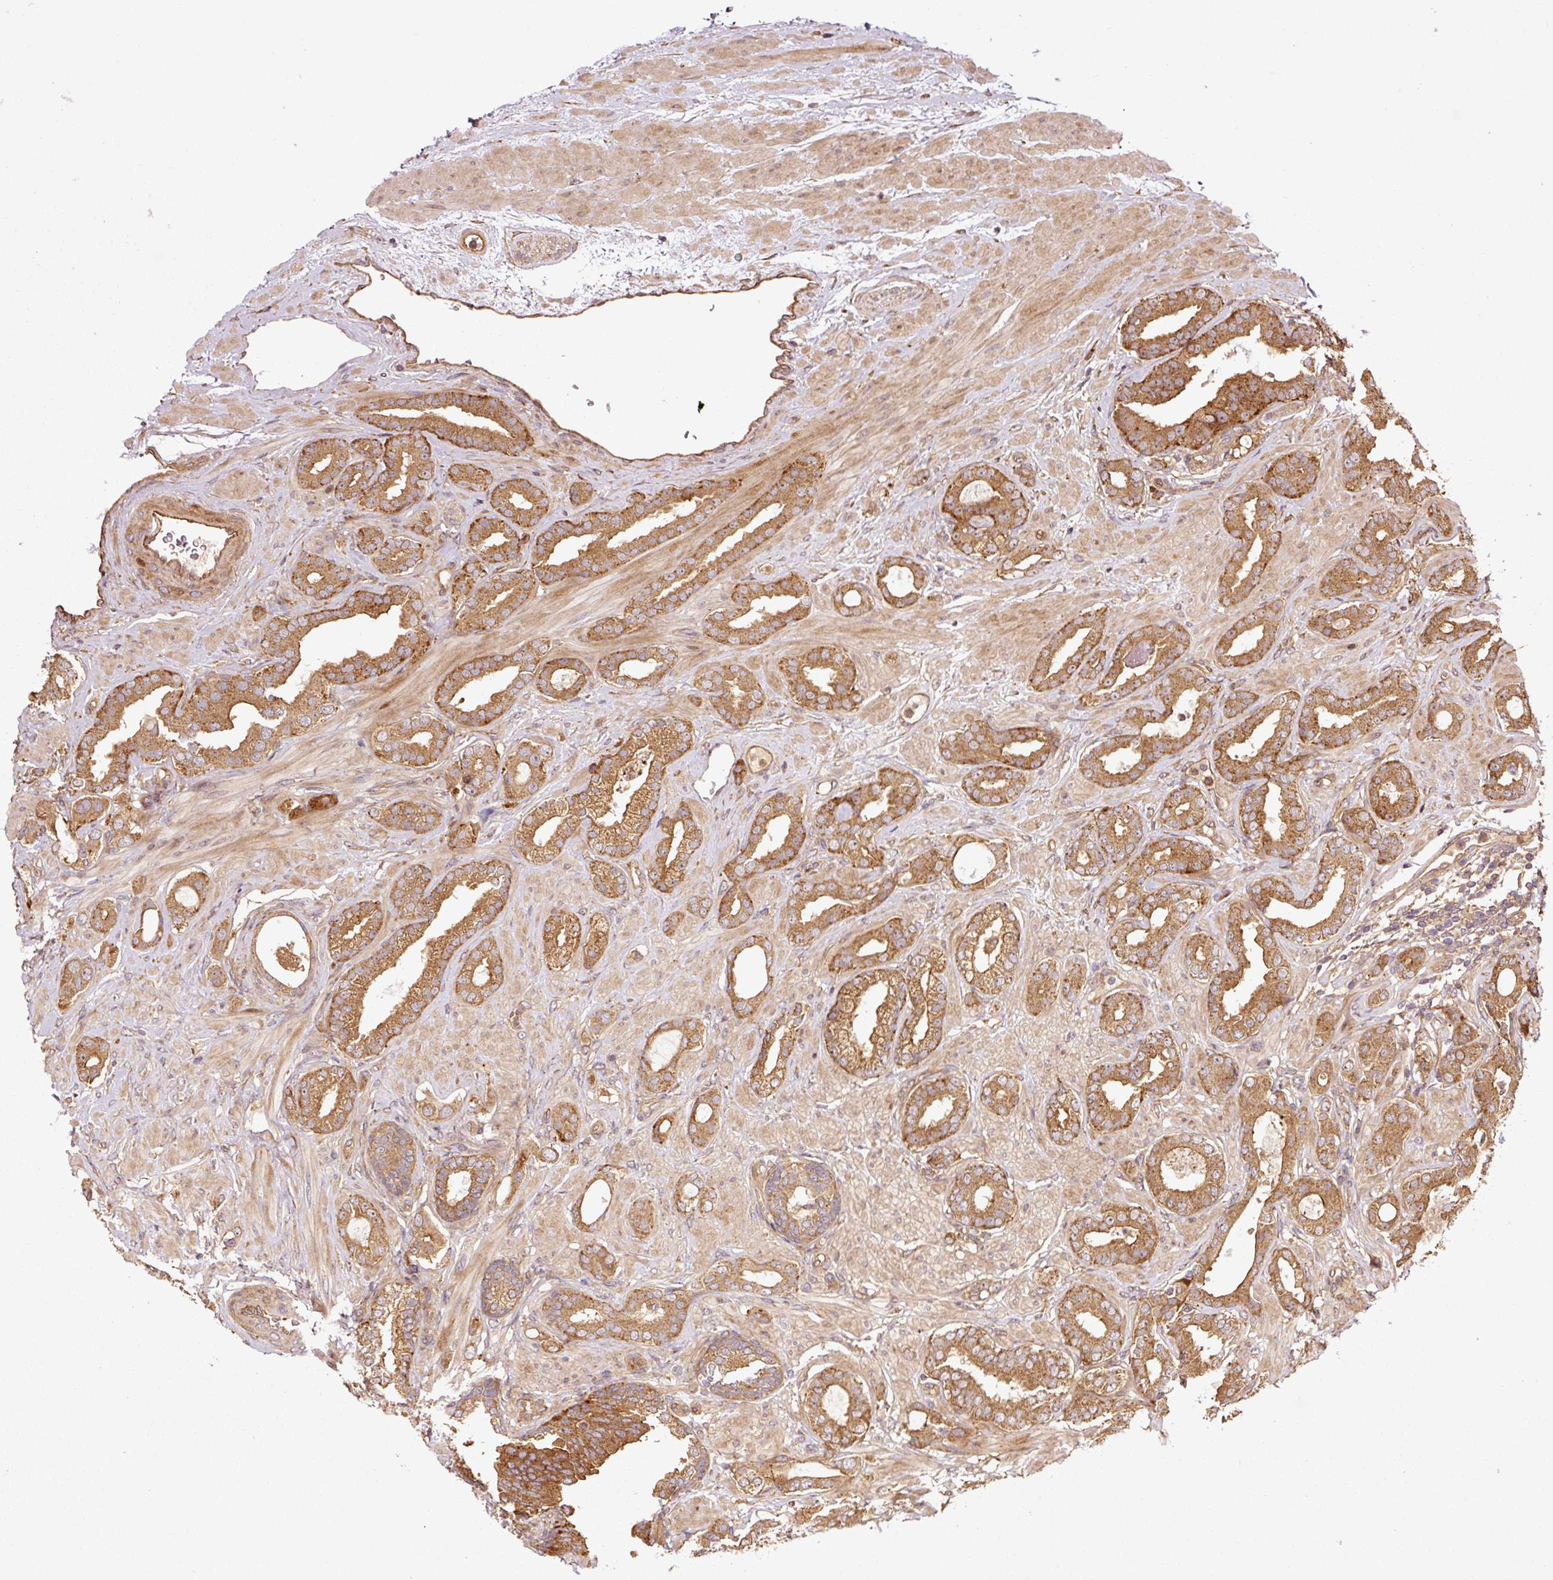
{"staining": {"intensity": "moderate", "quantity": ">75%", "location": "cytoplasmic/membranous"}, "tissue": "prostate cancer", "cell_type": "Tumor cells", "image_type": "cancer", "snomed": [{"axis": "morphology", "description": "Adenocarcinoma, Low grade"}, {"axis": "topography", "description": "Prostate"}], "caption": "Prostate adenocarcinoma (low-grade) stained with DAB IHC shows medium levels of moderate cytoplasmic/membranous expression in approximately >75% of tumor cells.", "gene": "OXER1", "patient": {"sex": "male", "age": 57}}